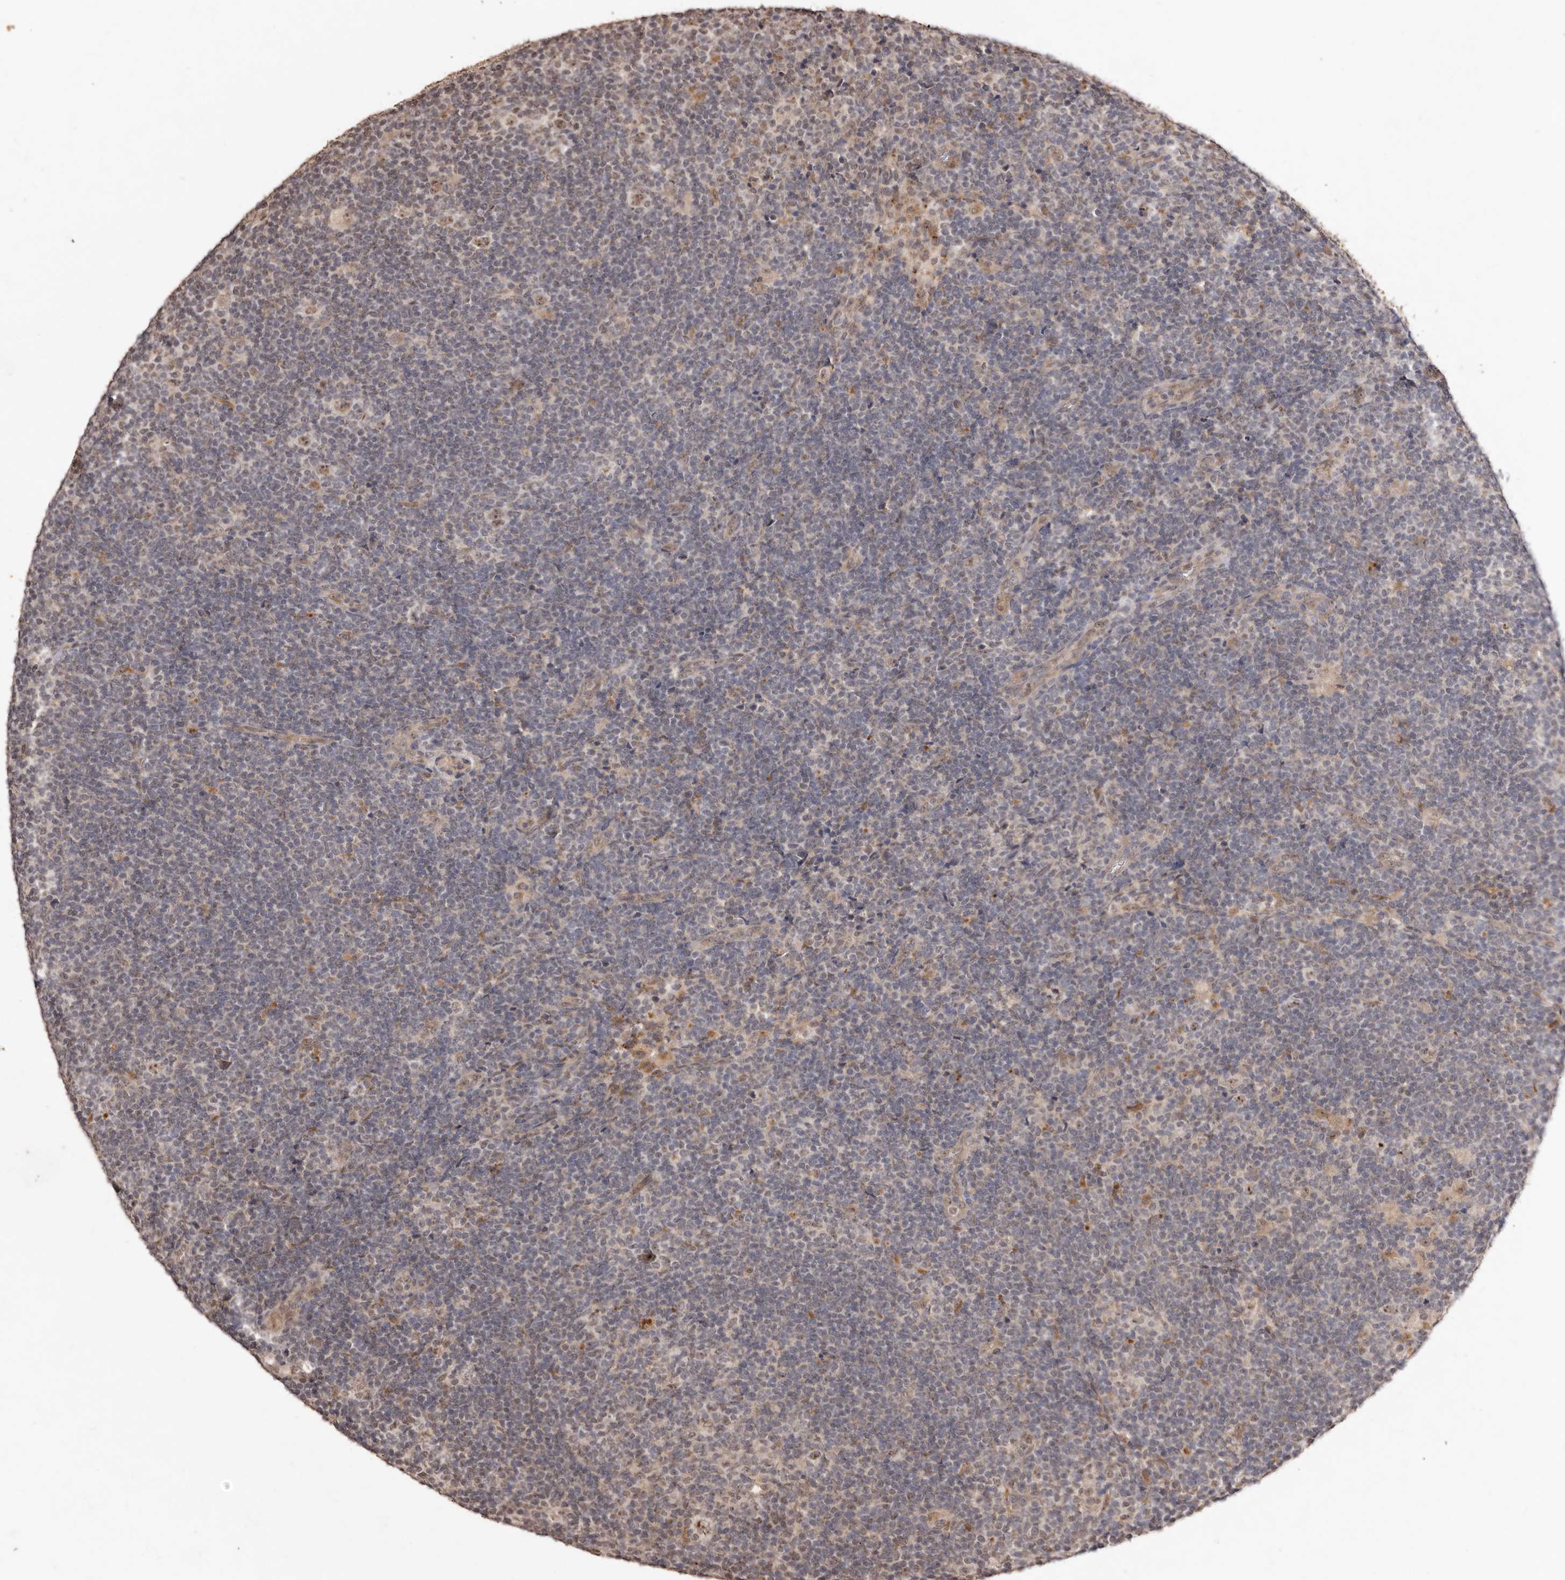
{"staining": {"intensity": "moderate", "quantity": ">75%", "location": "nuclear"}, "tissue": "lymphoma", "cell_type": "Tumor cells", "image_type": "cancer", "snomed": [{"axis": "morphology", "description": "Hodgkin's disease, NOS"}, {"axis": "topography", "description": "Lymph node"}], "caption": "Hodgkin's disease was stained to show a protein in brown. There is medium levels of moderate nuclear positivity in about >75% of tumor cells. (DAB IHC with brightfield microscopy, high magnification).", "gene": "NOTCH1", "patient": {"sex": "female", "age": 57}}